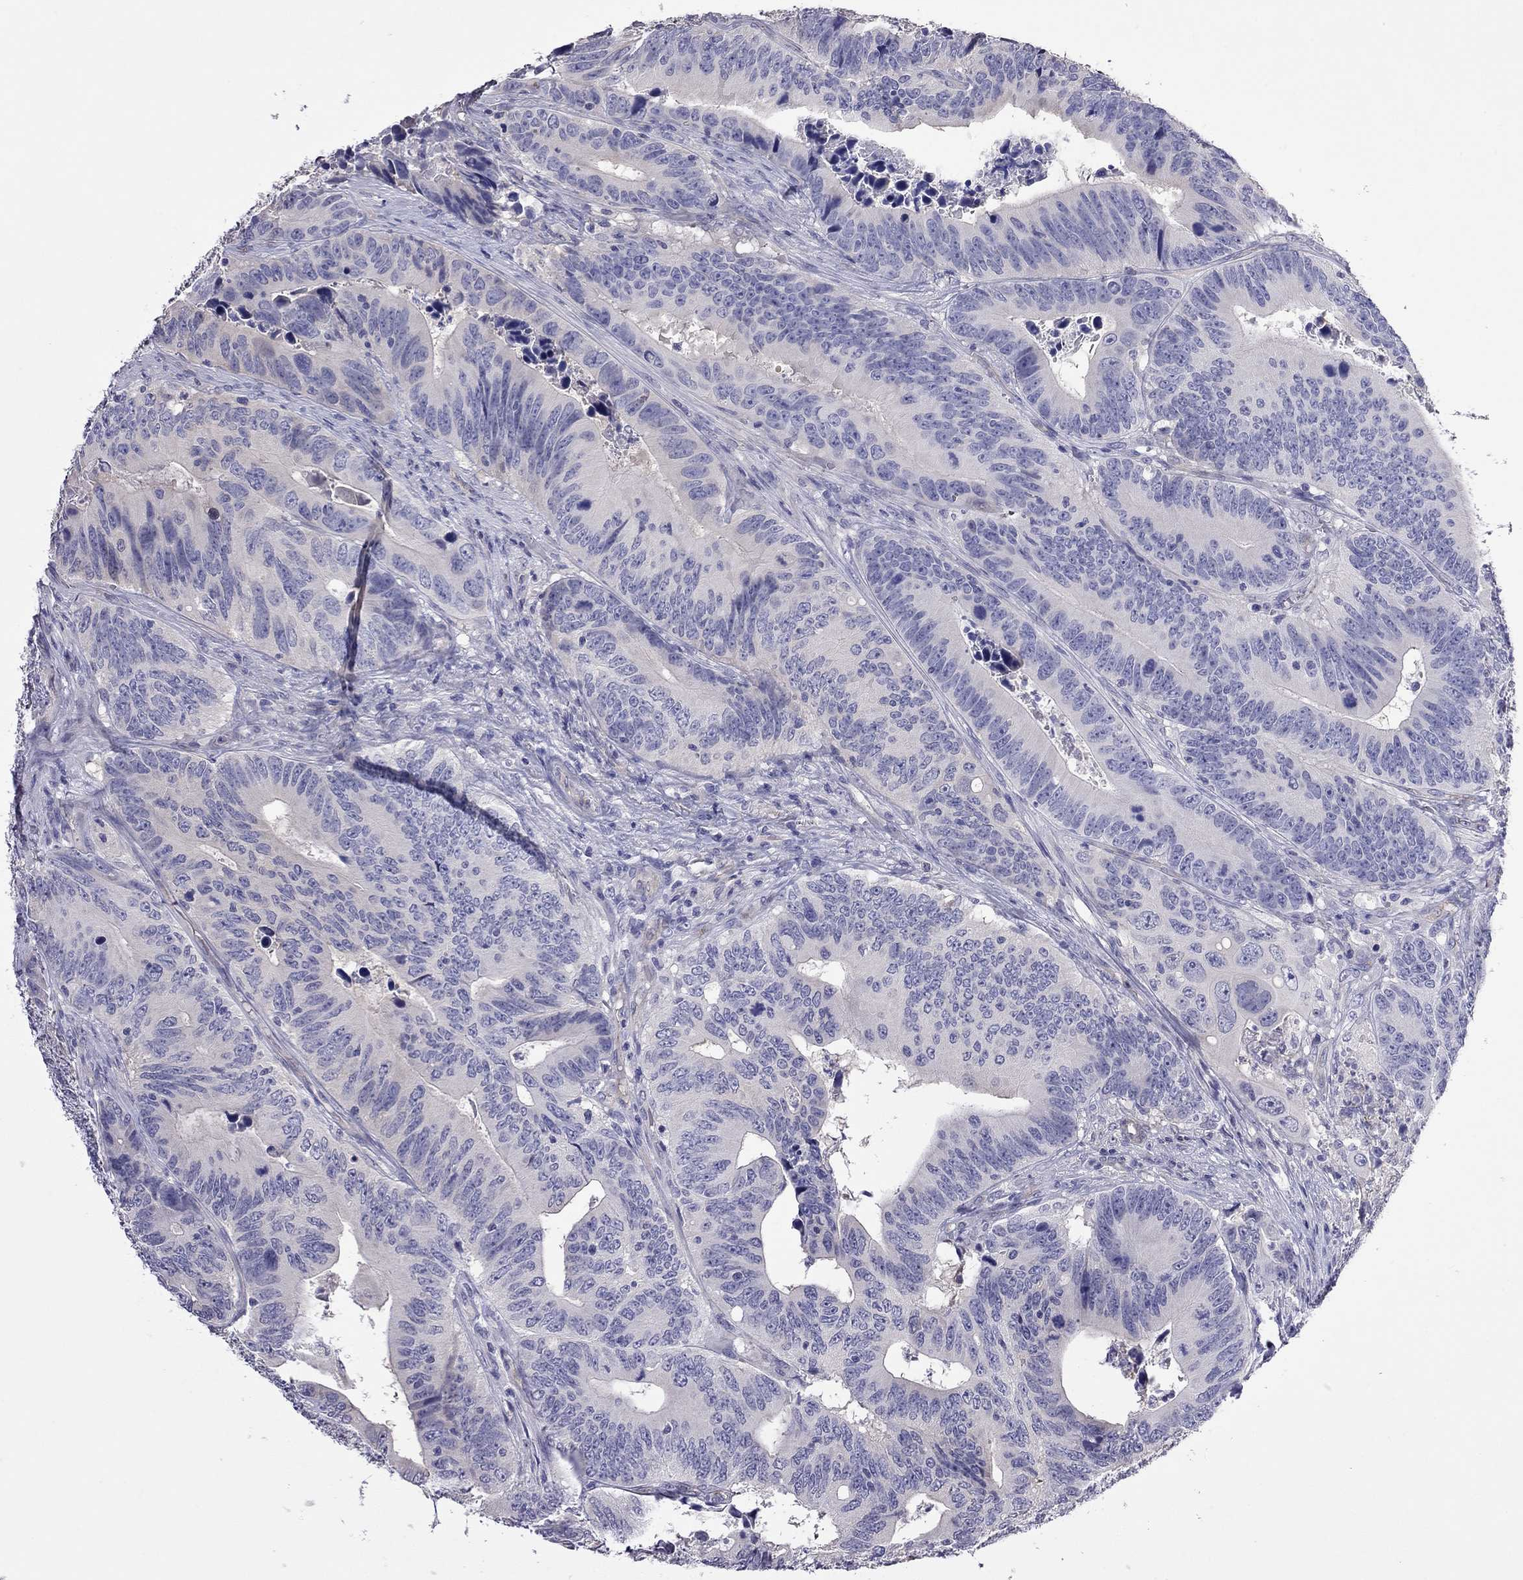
{"staining": {"intensity": "negative", "quantity": "none", "location": "none"}, "tissue": "colorectal cancer", "cell_type": "Tumor cells", "image_type": "cancer", "snomed": [{"axis": "morphology", "description": "Adenocarcinoma, NOS"}, {"axis": "topography", "description": "Colon"}], "caption": "IHC histopathology image of colorectal cancer stained for a protein (brown), which reveals no expression in tumor cells.", "gene": "FEZ1", "patient": {"sex": "female", "age": 90}}